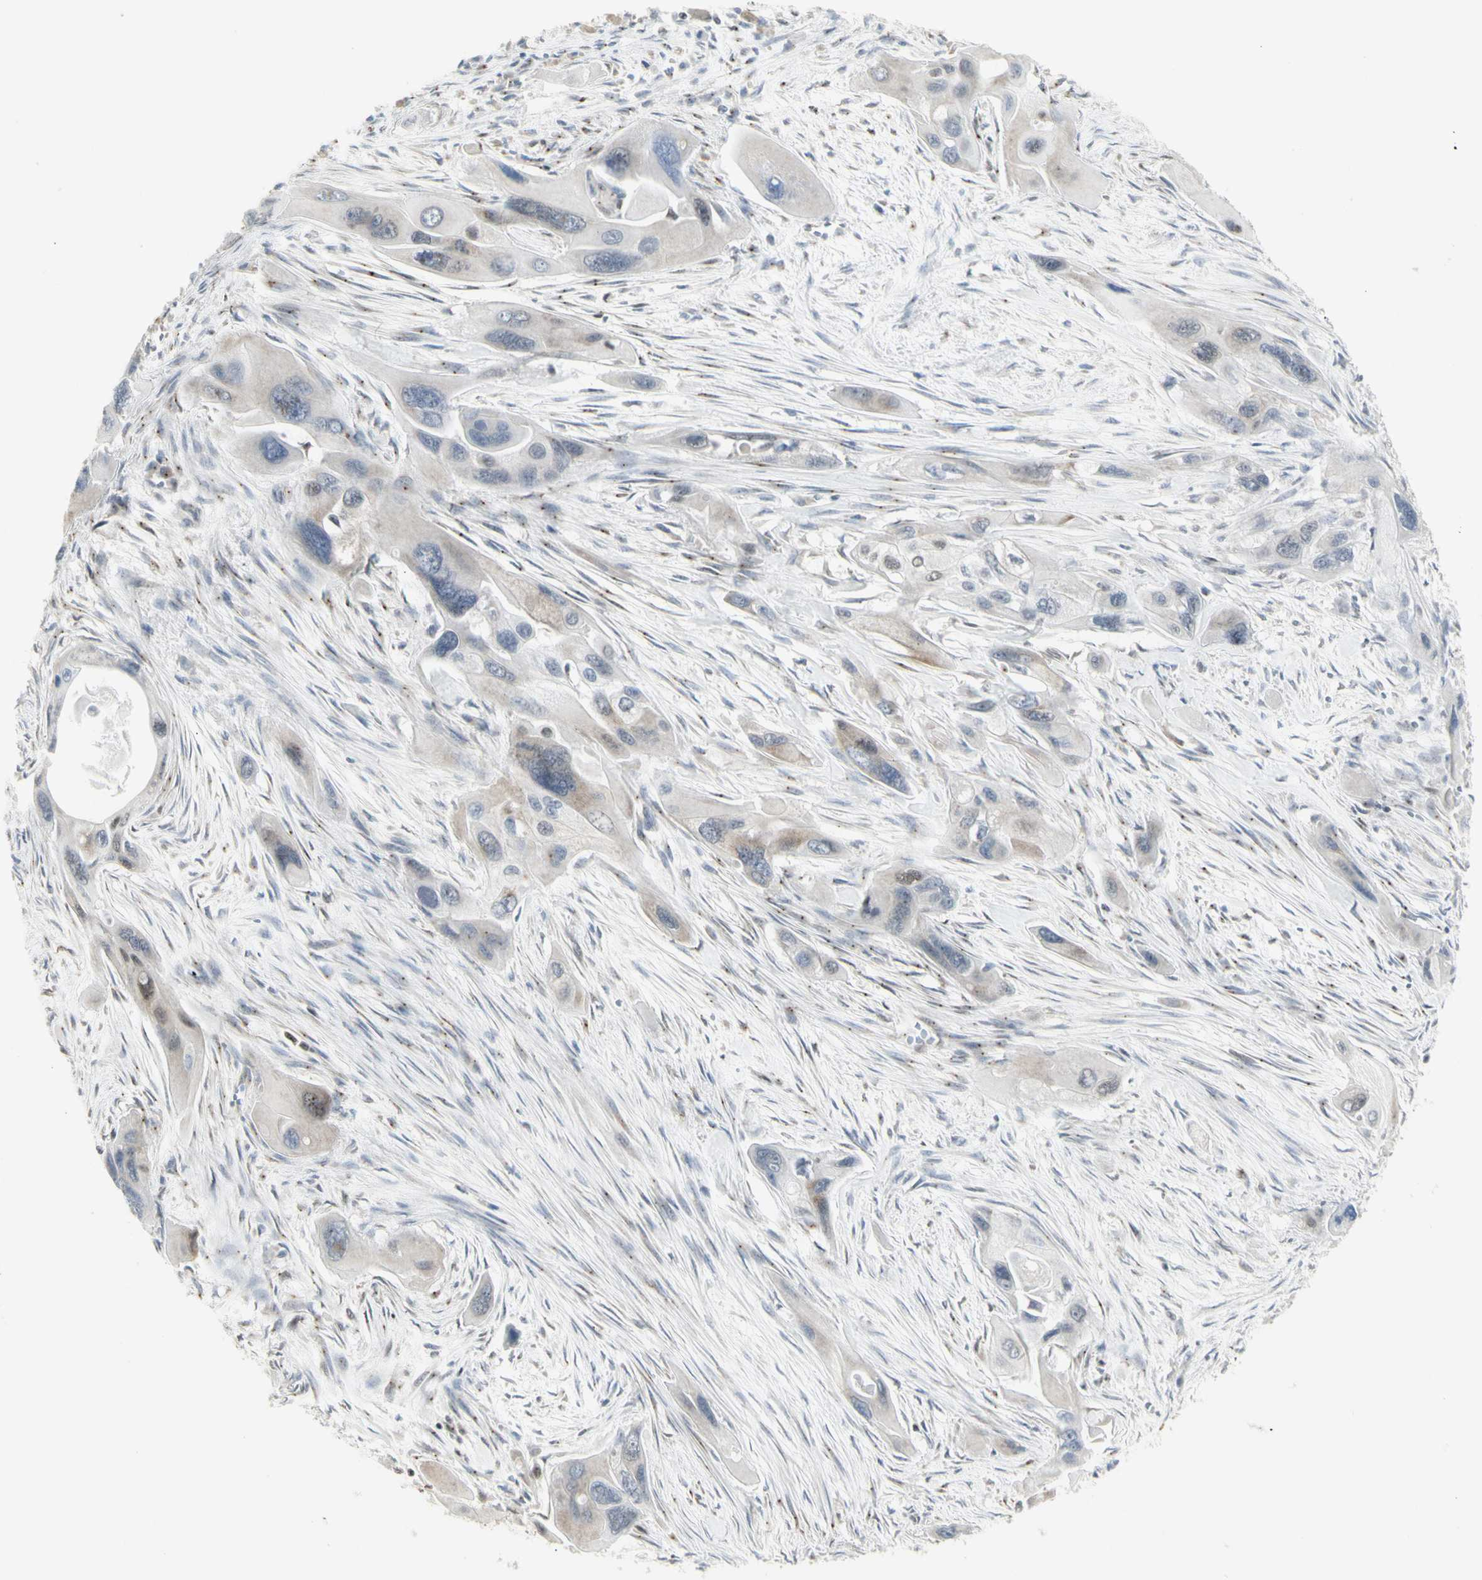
{"staining": {"intensity": "negative", "quantity": "none", "location": "none"}, "tissue": "pancreatic cancer", "cell_type": "Tumor cells", "image_type": "cancer", "snomed": [{"axis": "morphology", "description": "Adenocarcinoma, NOS"}, {"axis": "topography", "description": "Pancreas"}], "caption": "Tumor cells are negative for brown protein staining in pancreatic cancer.", "gene": "DHRS7B", "patient": {"sex": "male", "age": 73}}